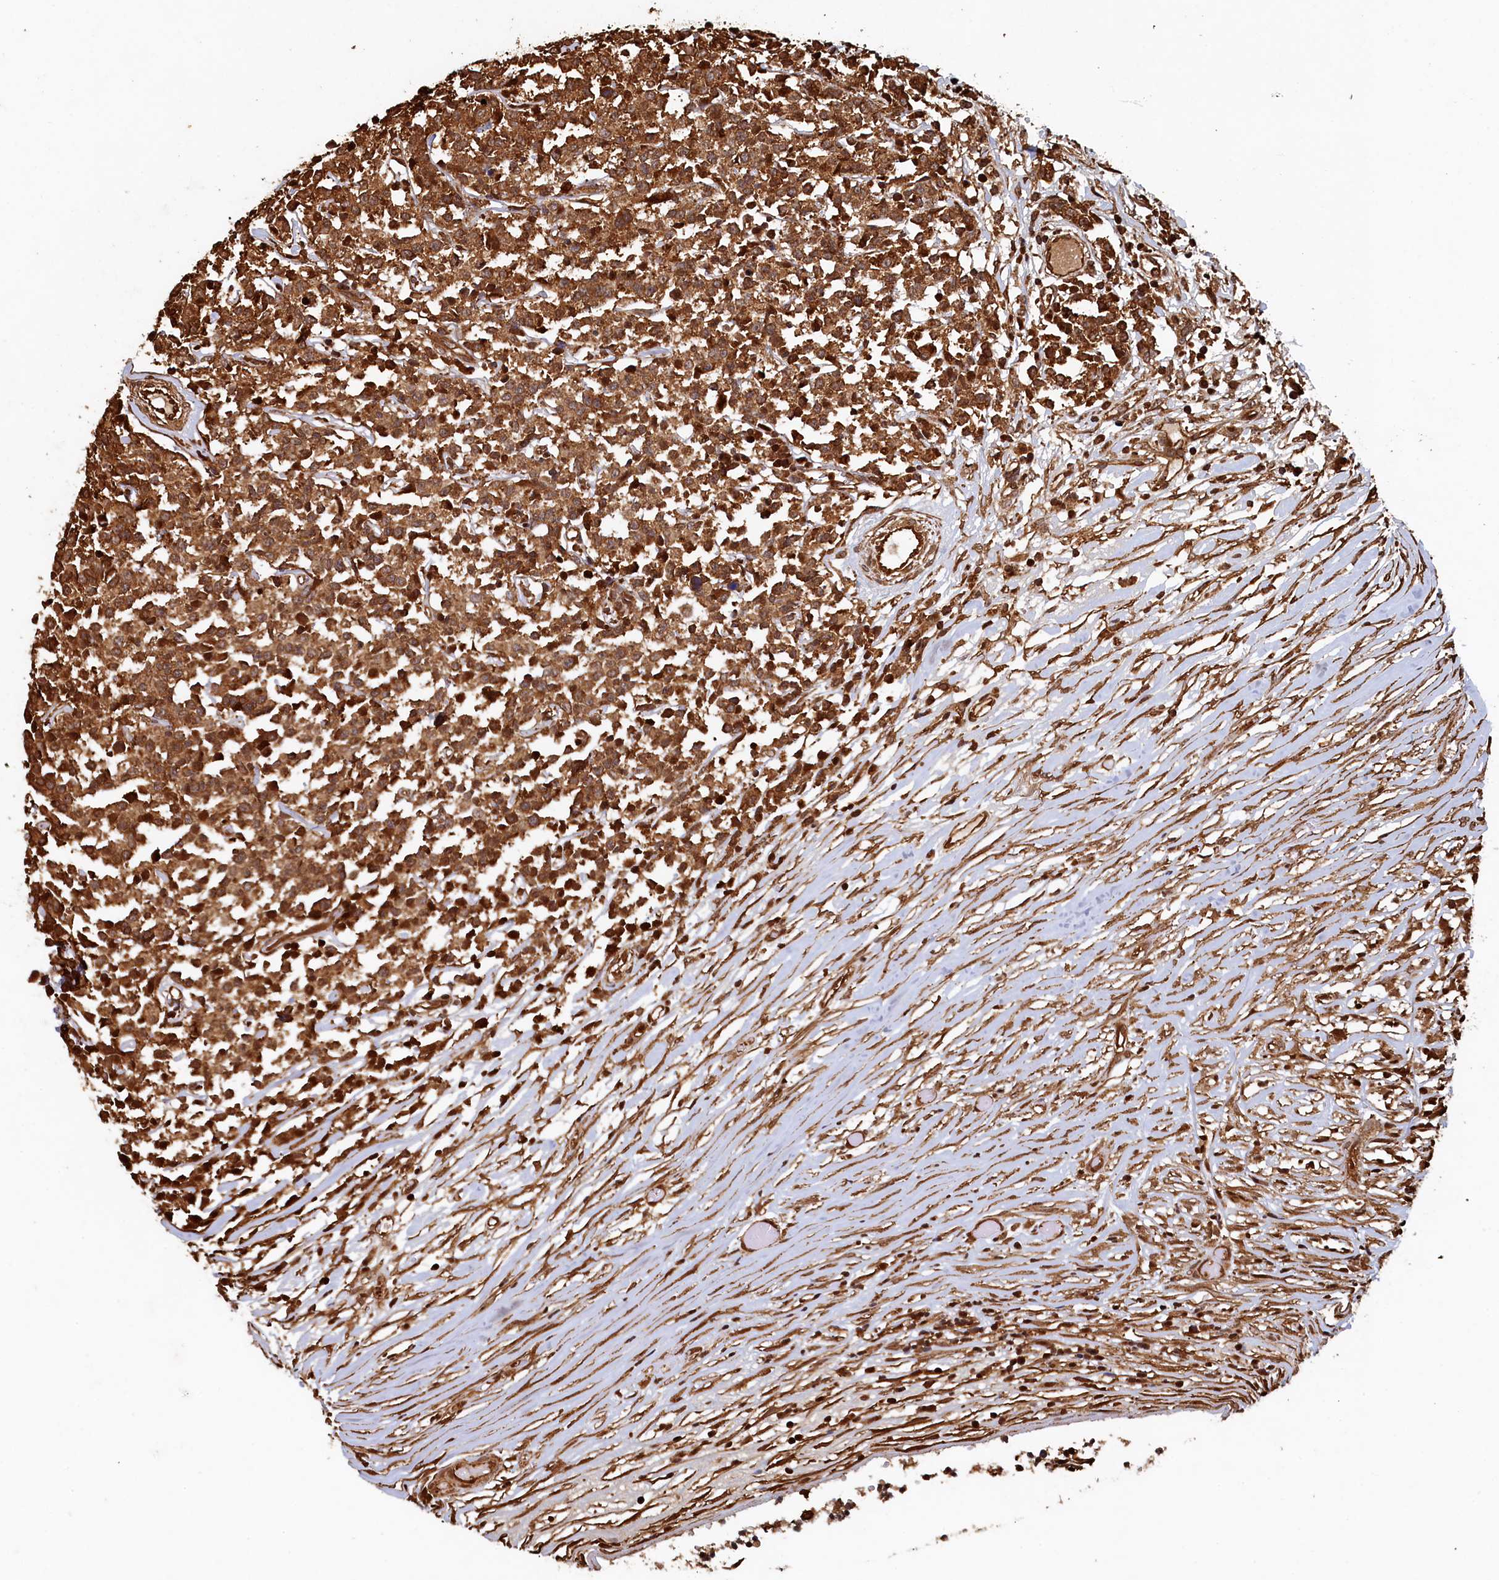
{"staining": {"intensity": "moderate", "quantity": ">75%", "location": "cytoplasmic/membranous"}, "tissue": "lymphoma", "cell_type": "Tumor cells", "image_type": "cancer", "snomed": [{"axis": "morphology", "description": "Malignant lymphoma, non-Hodgkin's type, Low grade"}, {"axis": "topography", "description": "Small intestine"}], "caption": "Lymphoma stained with immunohistochemistry (IHC) exhibits moderate cytoplasmic/membranous staining in approximately >75% of tumor cells. (IHC, brightfield microscopy, high magnification).", "gene": "PIGN", "patient": {"sex": "female", "age": 59}}